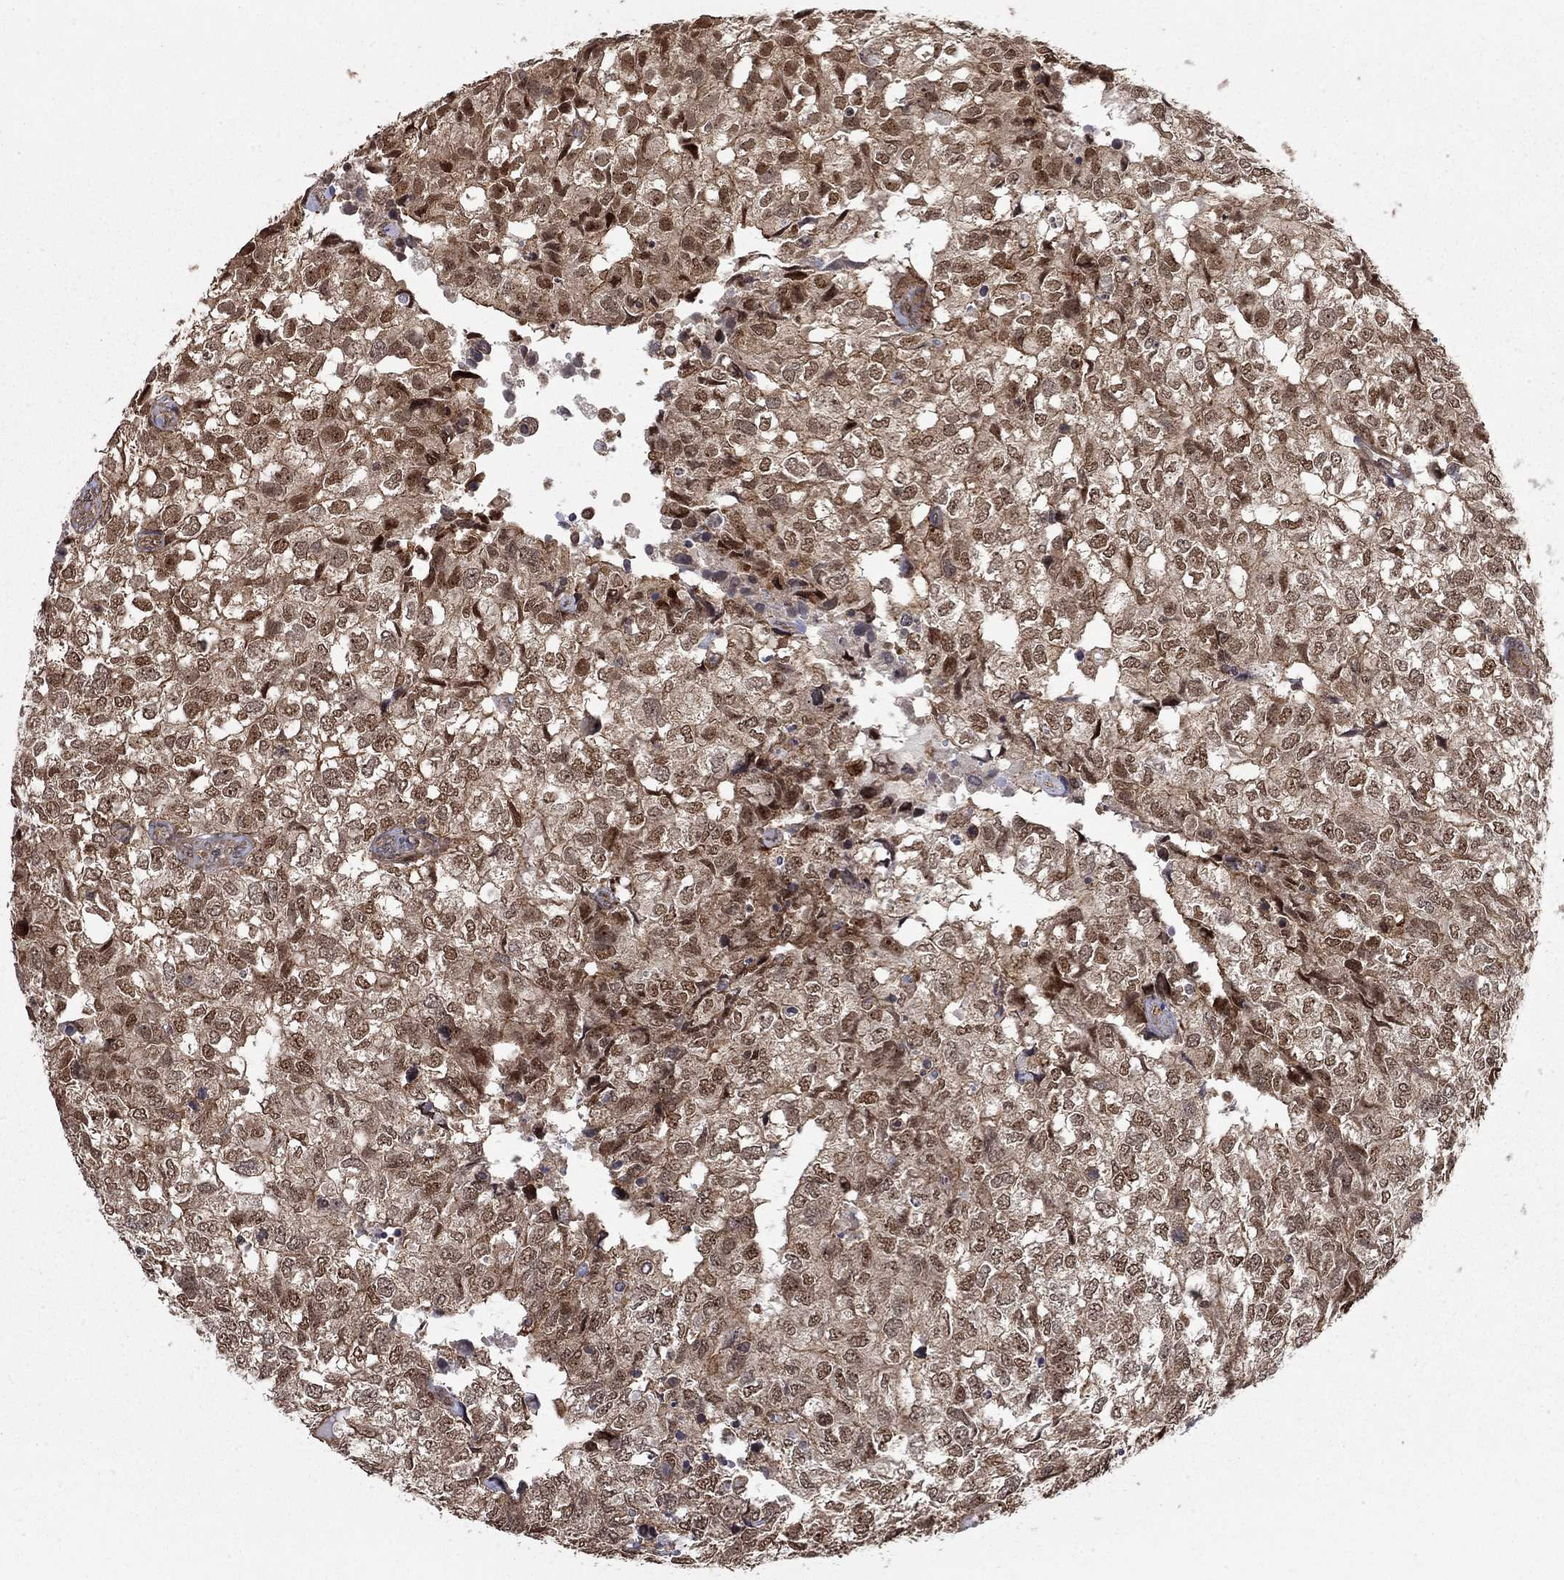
{"staining": {"intensity": "moderate", "quantity": "25%-75%", "location": "cytoplasmic/membranous,nuclear"}, "tissue": "breast cancer", "cell_type": "Tumor cells", "image_type": "cancer", "snomed": [{"axis": "morphology", "description": "Duct carcinoma"}, {"axis": "topography", "description": "Breast"}], "caption": "Invasive ductal carcinoma (breast) tissue displays moderate cytoplasmic/membranous and nuclear expression in approximately 25%-75% of tumor cells, visualized by immunohistochemistry. (DAB = brown stain, brightfield microscopy at high magnification).", "gene": "TDP1", "patient": {"sex": "female", "age": 30}}